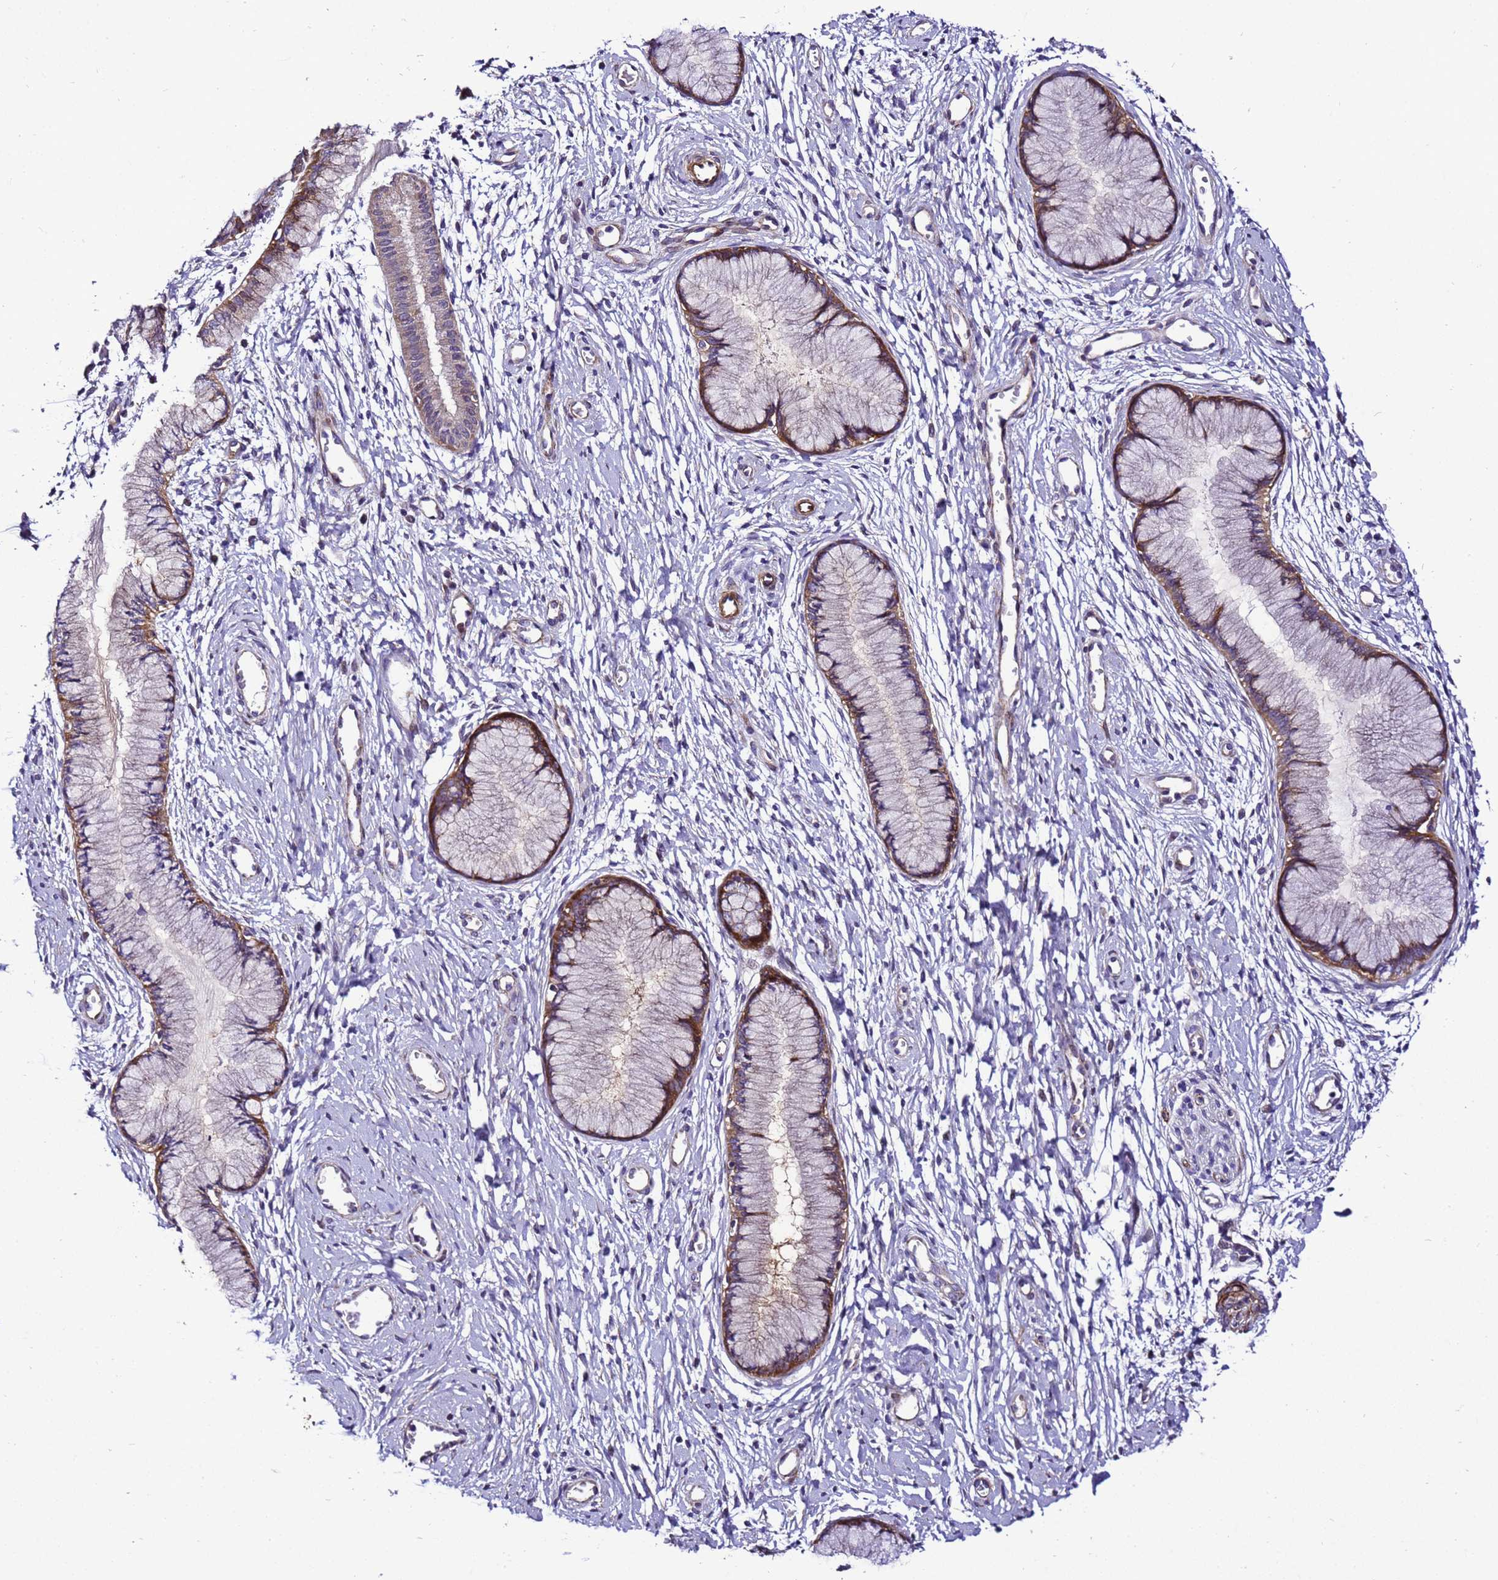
{"staining": {"intensity": "moderate", "quantity": "25%-75%", "location": "cytoplasmic/membranous"}, "tissue": "cervix", "cell_type": "Glandular cells", "image_type": "normal", "snomed": [{"axis": "morphology", "description": "Normal tissue, NOS"}, {"axis": "topography", "description": "Cervix"}], "caption": "DAB immunohistochemical staining of benign human cervix reveals moderate cytoplasmic/membranous protein expression in about 25%-75% of glandular cells.", "gene": "ZNF417", "patient": {"sex": "female", "age": 42}}